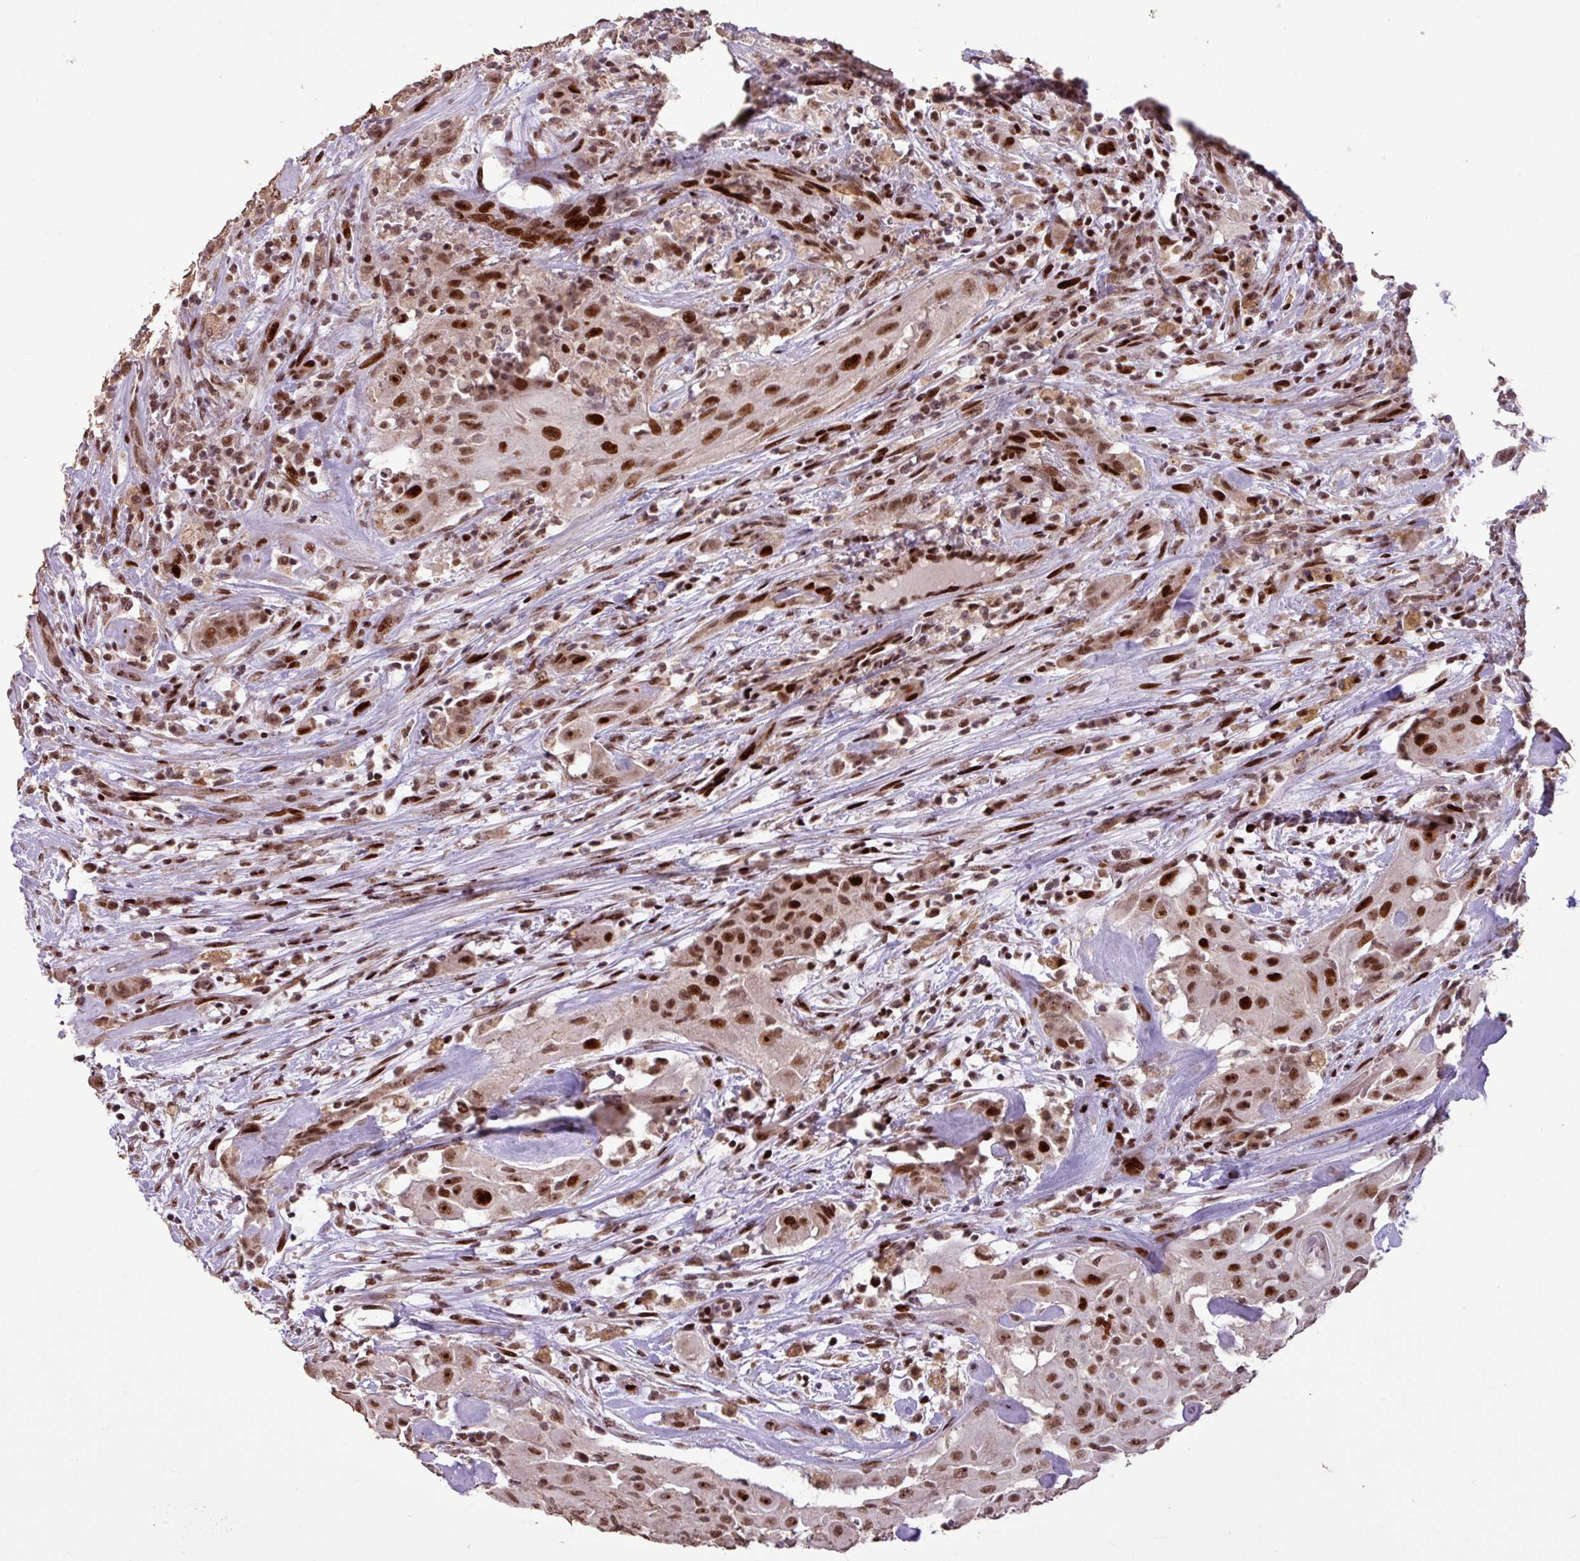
{"staining": {"intensity": "strong", "quantity": ">75%", "location": "nuclear"}, "tissue": "thyroid cancer", "cell_type": "Tumor cells", "image_type": "cancer", "snomed": [{"axis": "morphology", "description": "Papillary adenocarcinoma, NOS"}, {"axis": "topography", "description": "Thyroid gland"}], "caption": "This micrograph shows immunohistochemistry staining of human papillary adenocarcinoma (thyroid), with high strong nuclear expression in about >75% of tumor cells.", "gene": "ZNF709", "patient": {"sex": "female", "age": 59}}